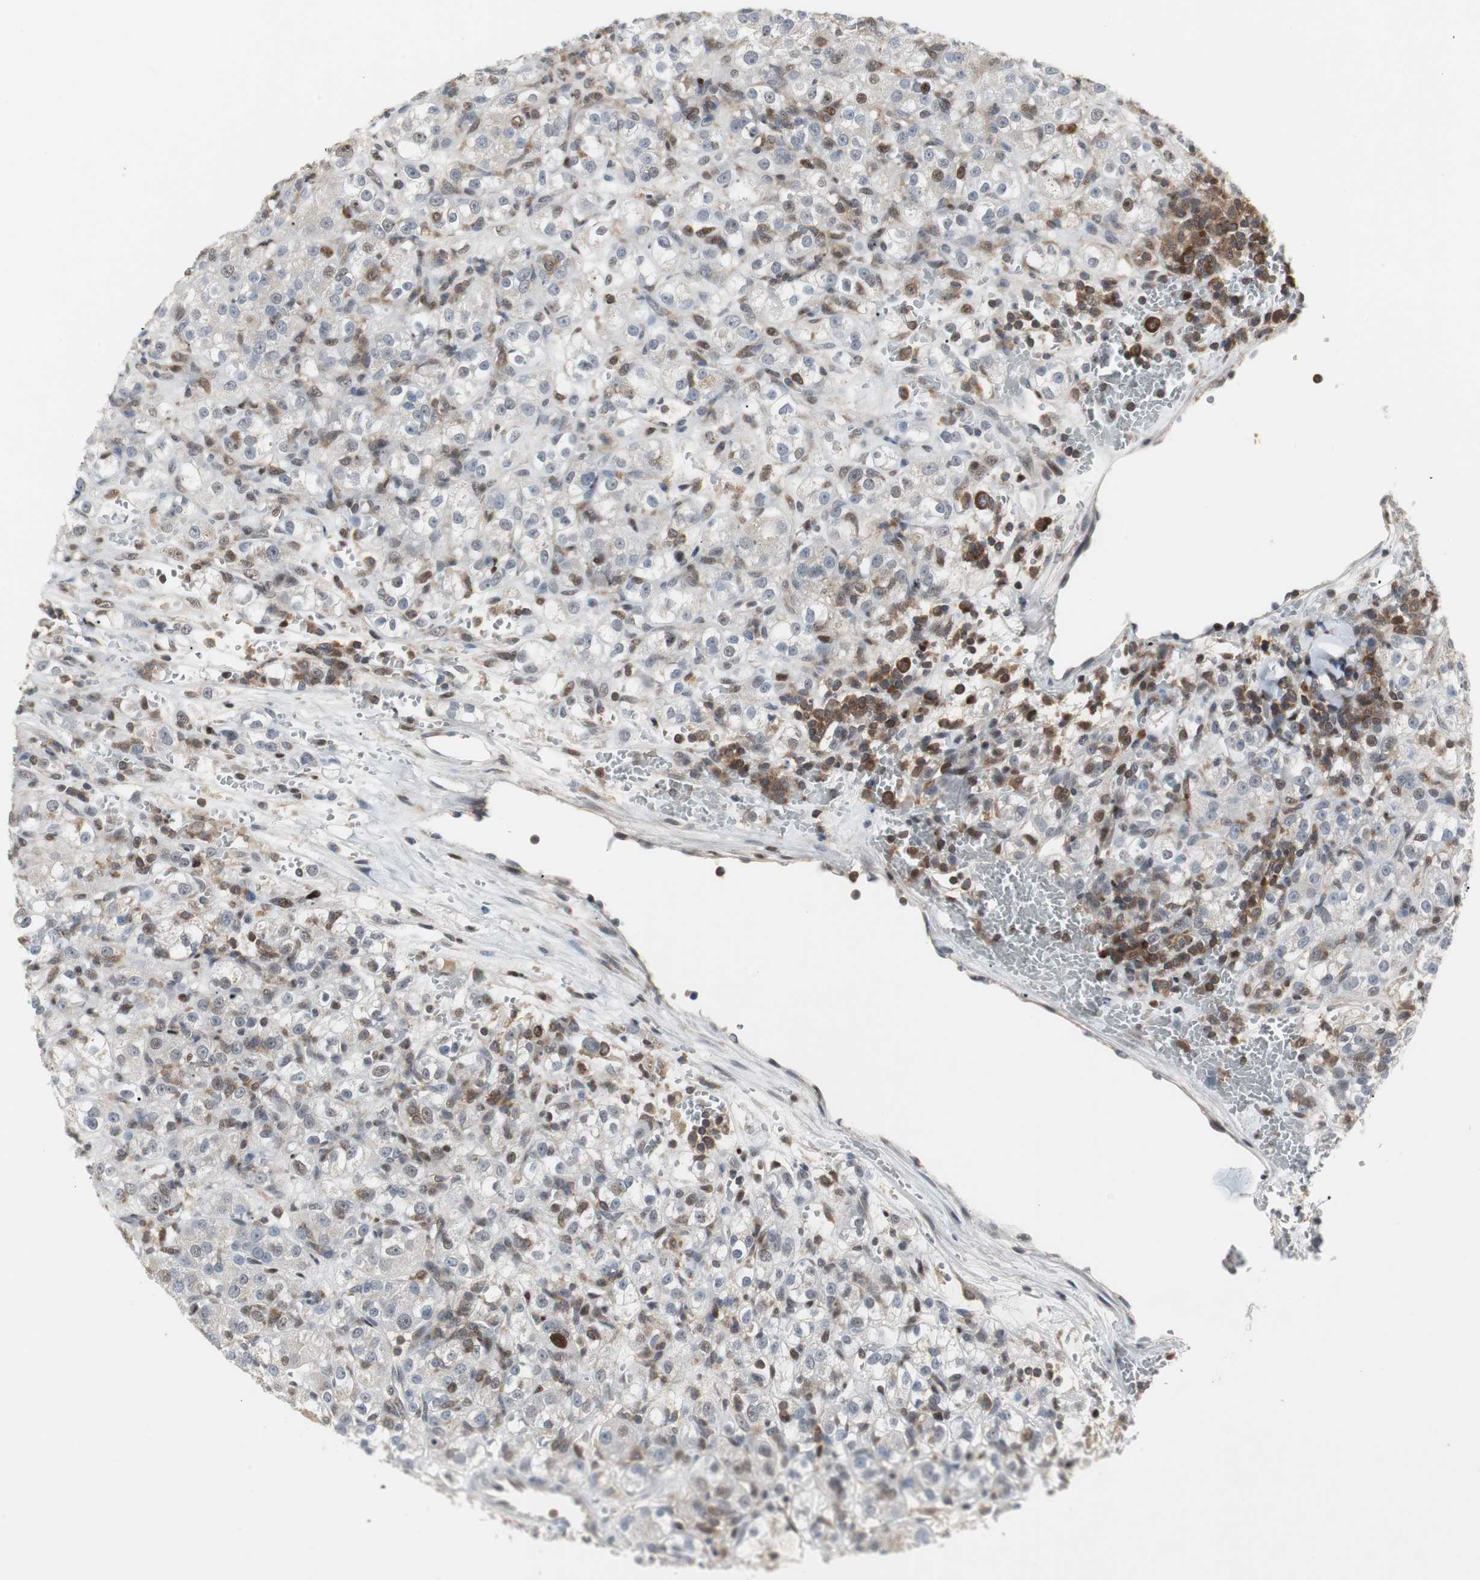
{"staining": {"intensity": "negative", "quantity": "none", "location": "none"}, "tissue": "renal cancer", "cell_type": "Tumor cells", "image_type": "cancer", "snomed": [{"axis": "morphology", "description": "Normal tissue, NOS"}, {"axis": "morphology", "description": "Adenocarcinoma, NOS"}, {"axis": "topography", "description": "Kidney"}], "caption": "The histopathology image shows no staining of tumor cells in renal adenocarcinoma. The staining was performed using DAB (3,3'-diaminobenzidine) to visualize the protein expression in brown, while the nuclei were stained in blue with hematoxylin (Magnification: 20x).", "gene": "GRK2", "patient": {"sex": "male", "age": 61}}